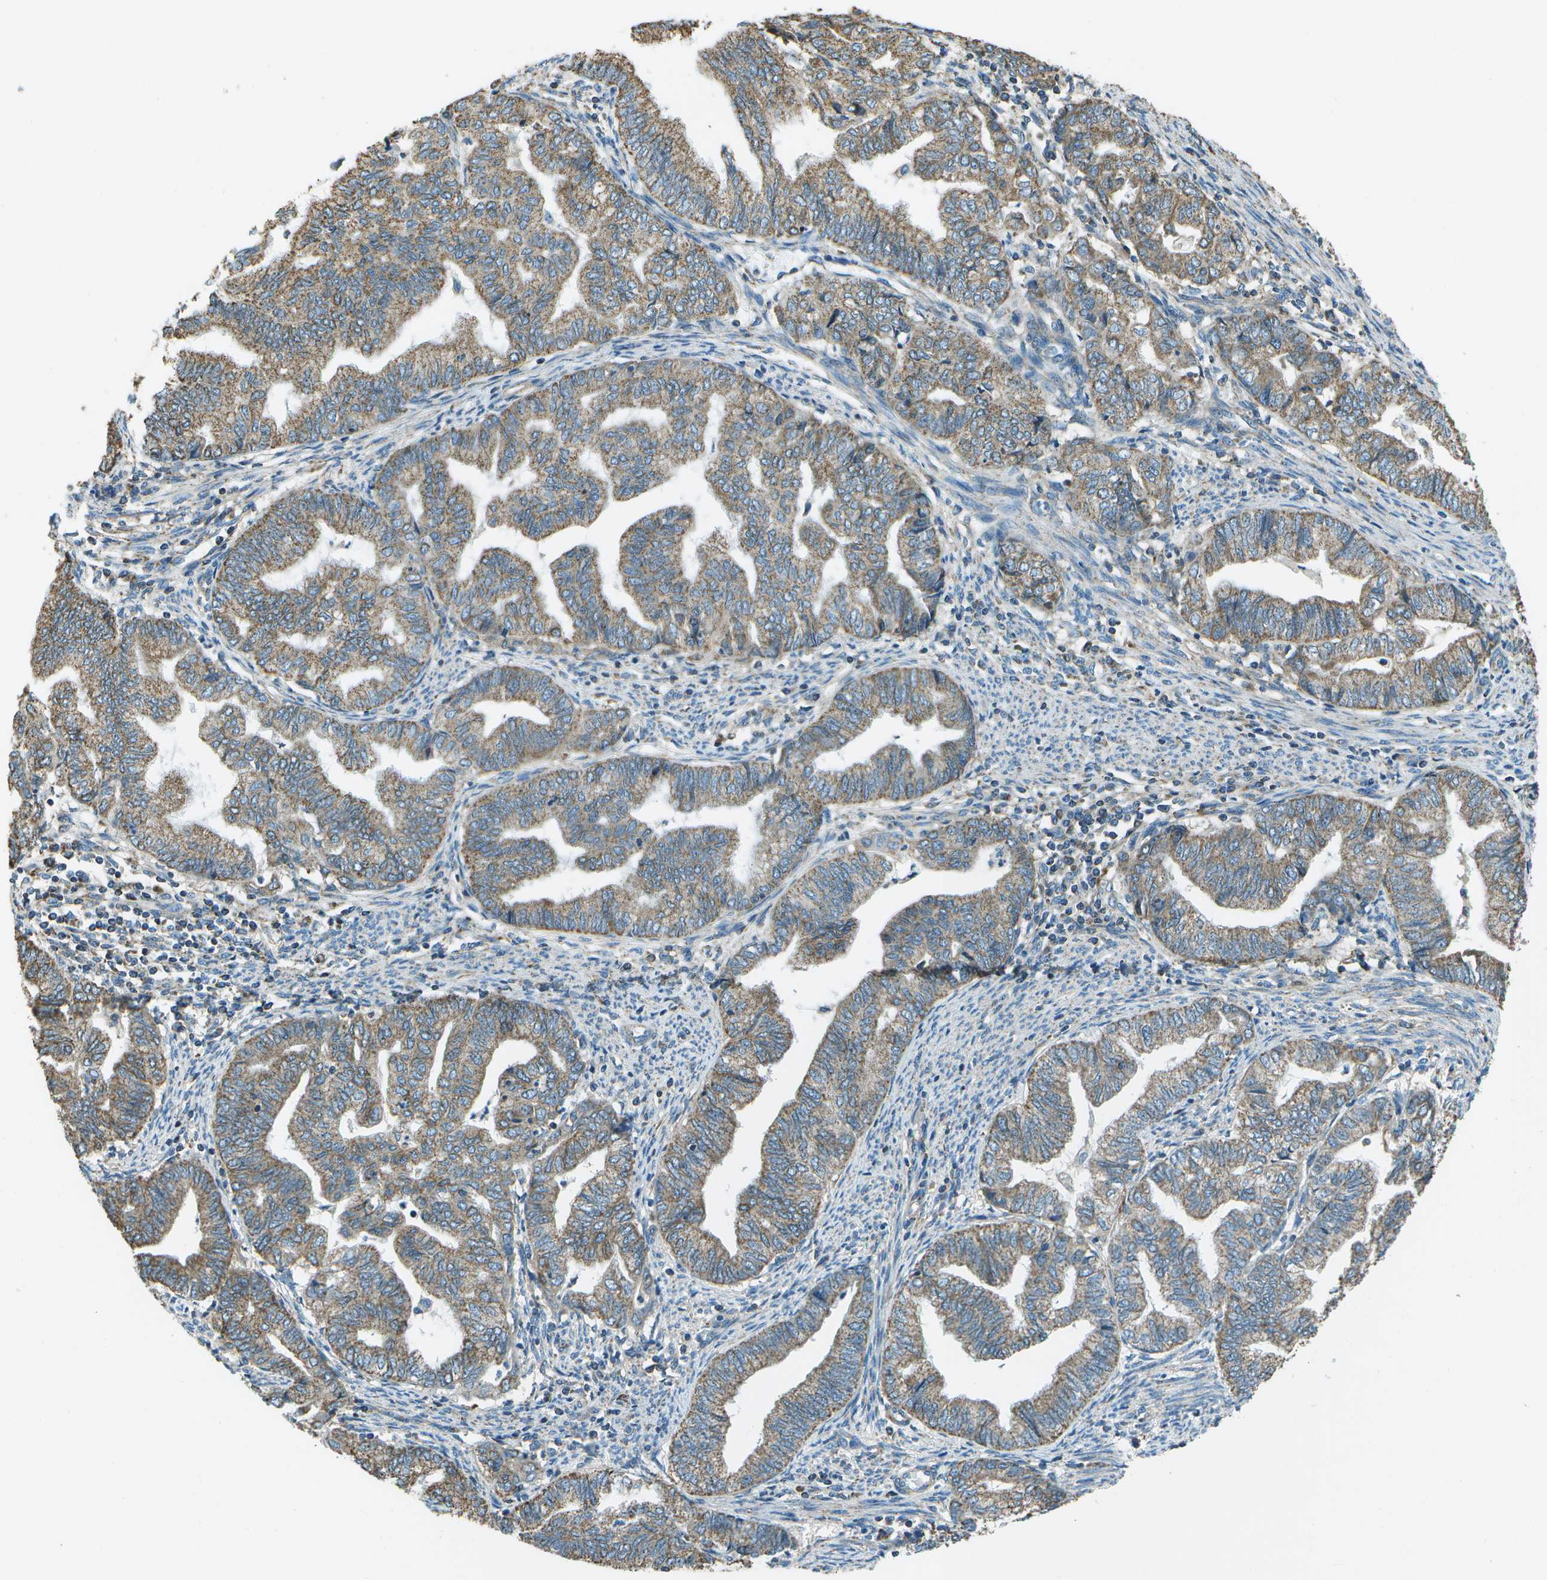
{"staining": {"intensity": "weak", "quantity": ">75%", "location": "cytoplasmic/membranous"}, "tissue": "endometrial cancer", "cell_type": "Tumor cells", "image_type": "cancer", "snomed": [{"axis": "morphology", "description": "Adenocarcinoma, NOS"}, {"axis": "topography", "description": "Endometrium"}], "caption": "Brown immunohistochemical staining in human adenocarcinoma (endometrial) displays weak cytoplasmic/membranous positivity in approximately >75% of tumor cells.", "gene": "TMEM51", "patient": {"sex": "female", "age": 79}}